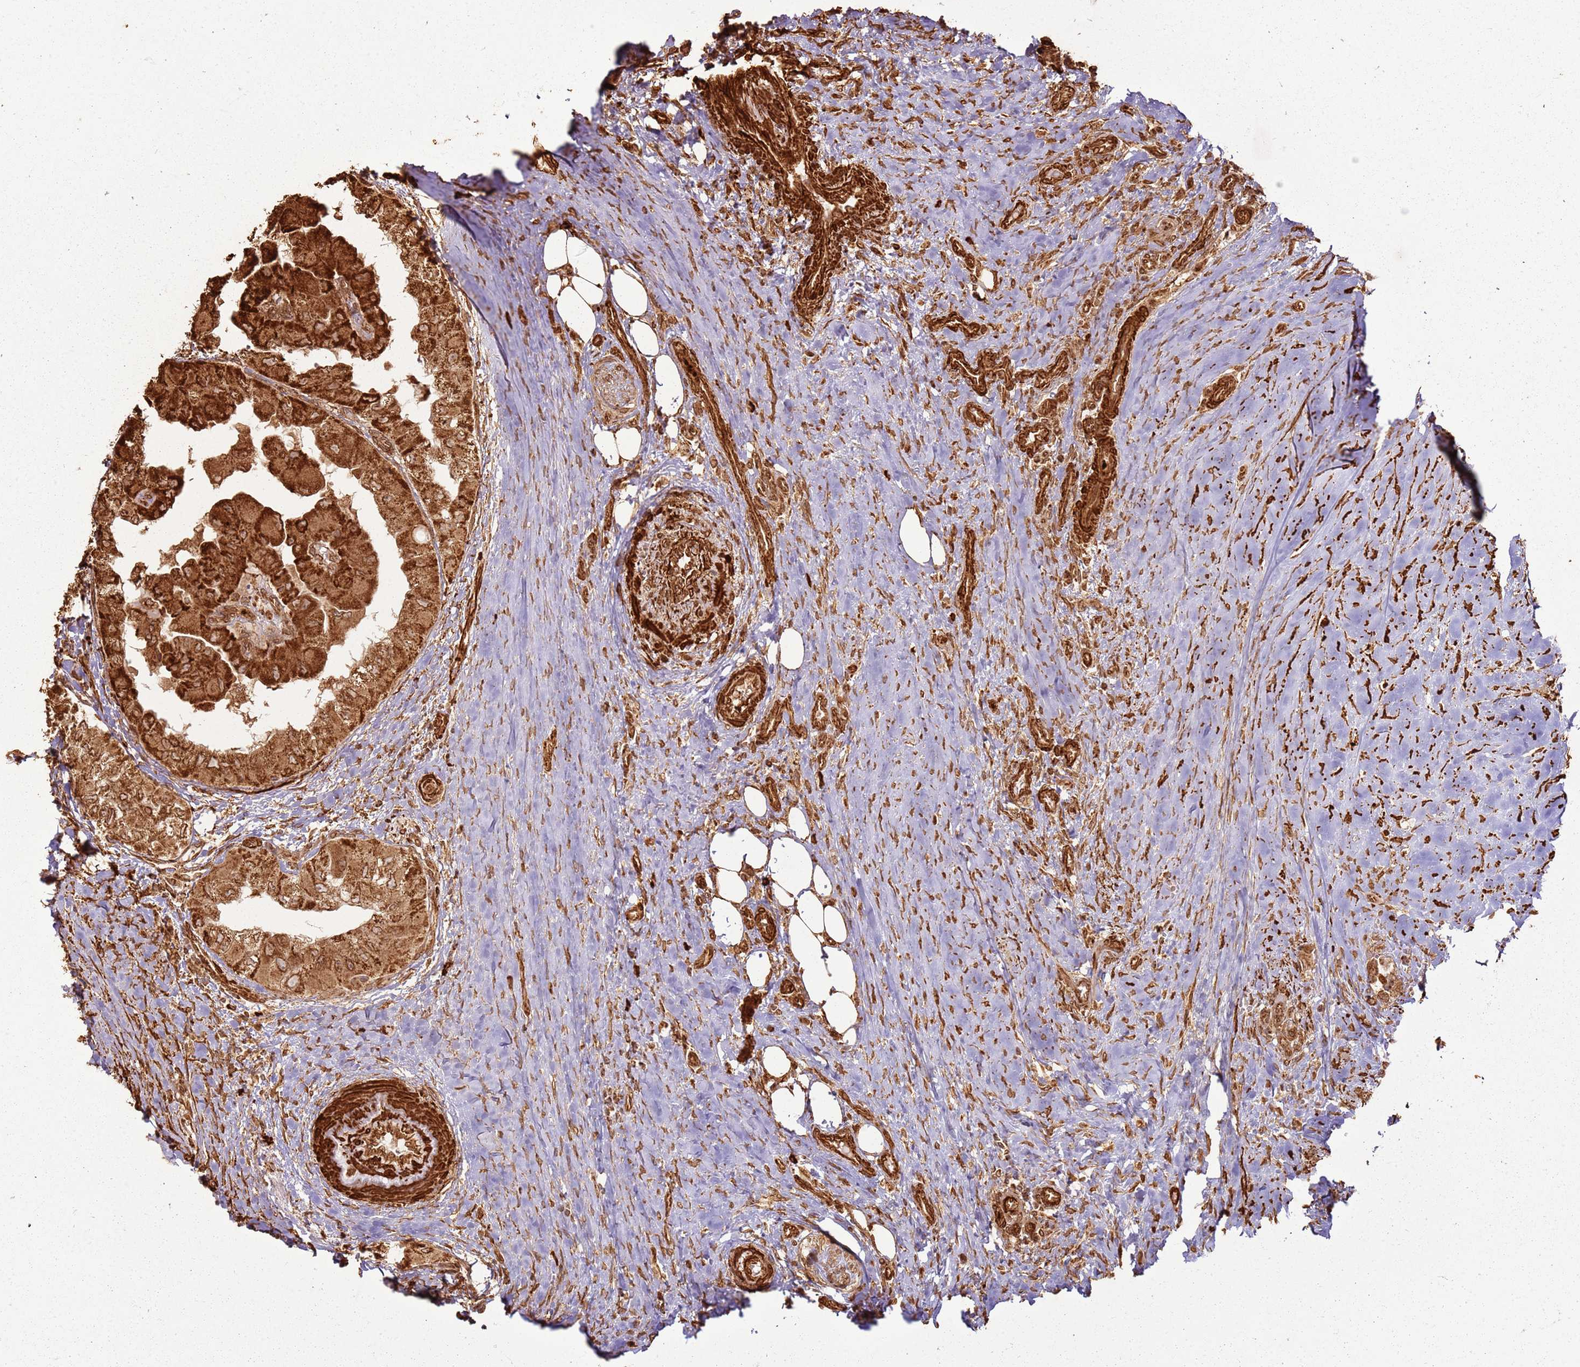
{"staining": {"intensity": "strong", "quantity": ">75%", "location": "cytoplasmic/membranous"}, "tissue": "thyroid cancer", "cell_type": "Tumor cells", "image_type": "cancer", "snomed": [{"axis": "morphology", "description": "Papillary adenocarcinoma, NOS"}, {"axis": "topography", "description": "Thyroid gland"}], "caption": "Immunohistochemical staining of human thyroid cancer (papillary adenocarcinoma) demonstrates high levels of strong cytoplasmic/membranous protein positivity in about >75% of tumor cells.", "gene": "DDX59", "patient": {"sex": "female", "age": 59}}